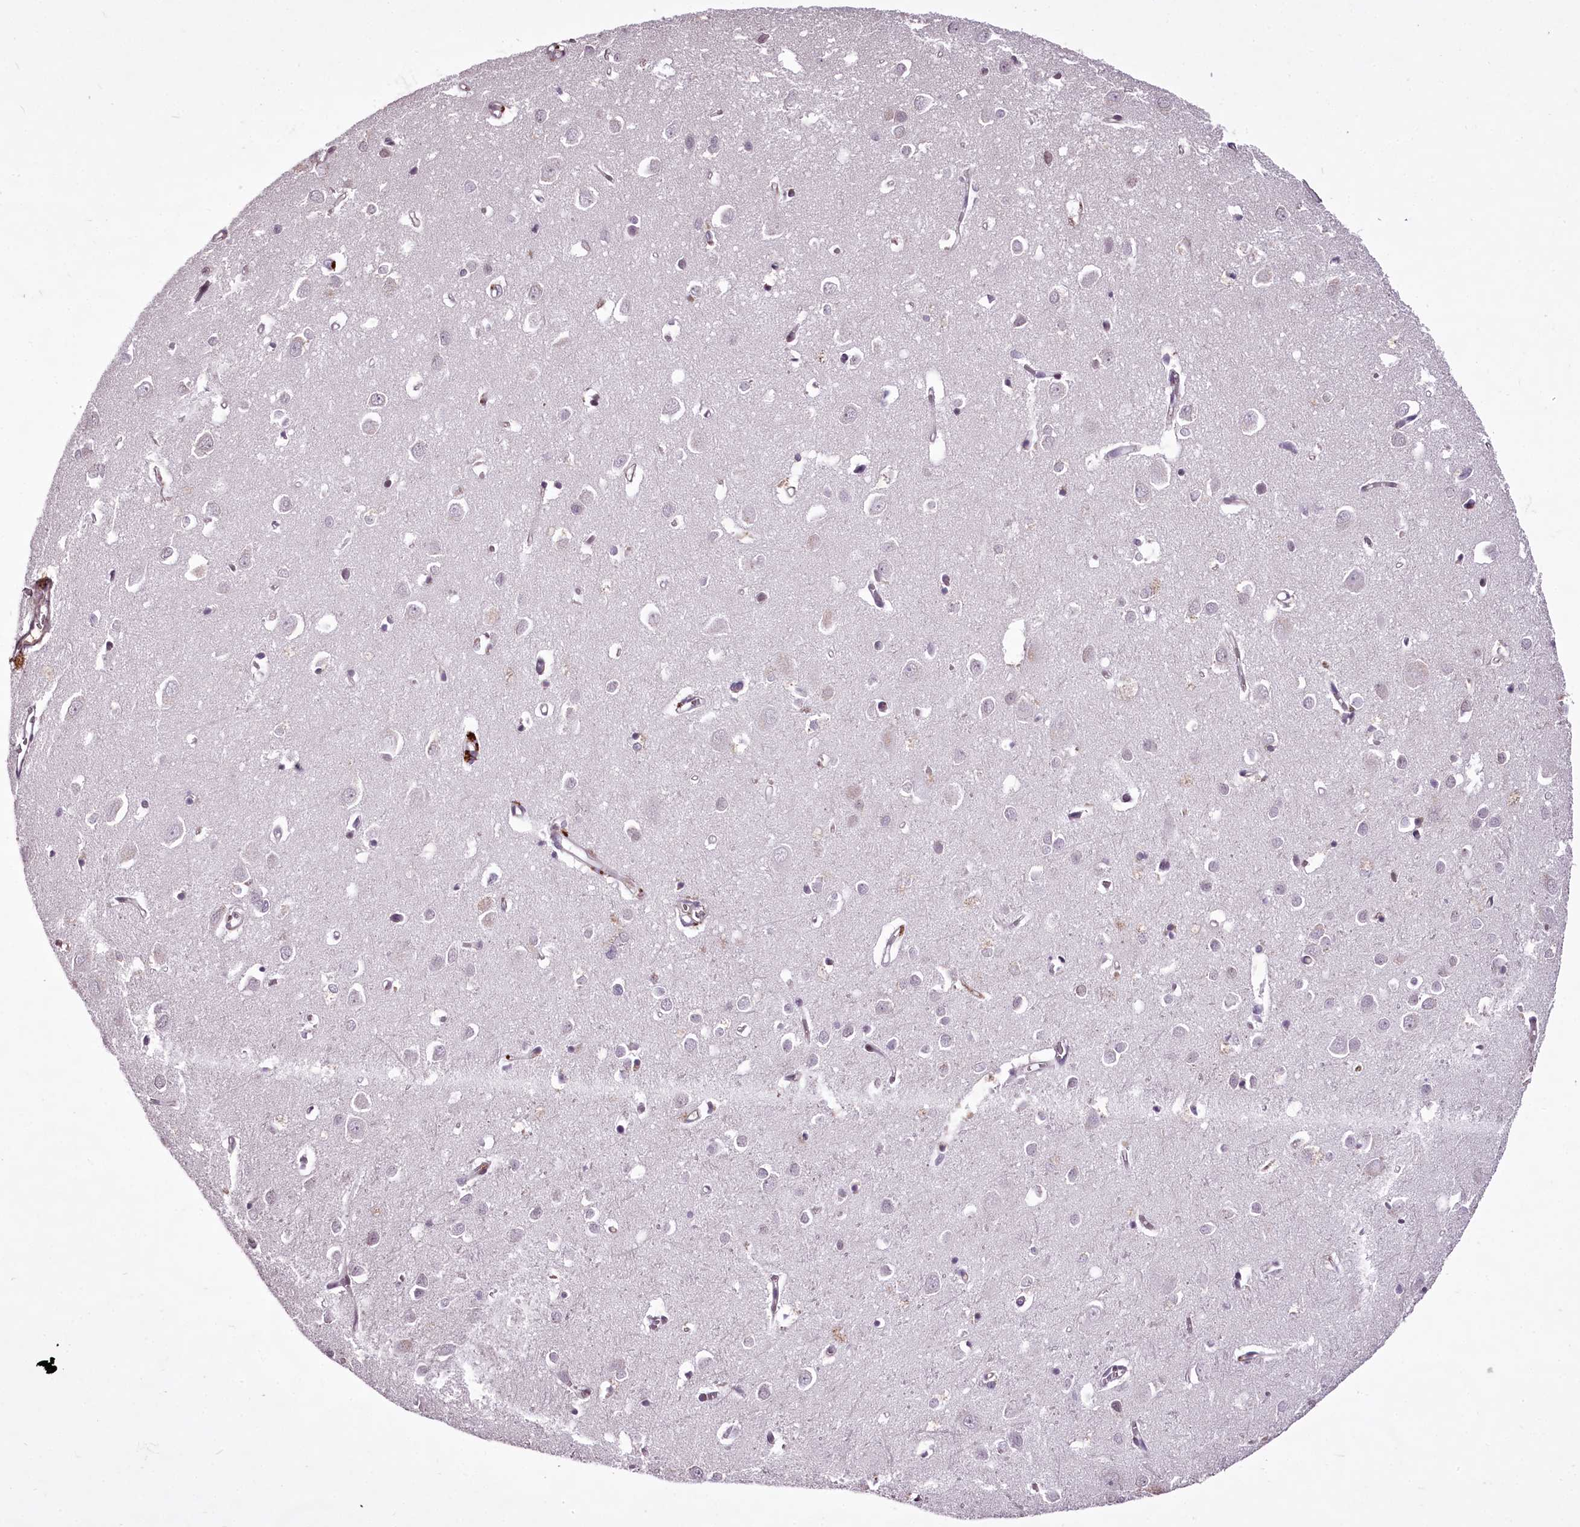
{"staining": {"intensity": "negative", "quantity": "none", "location": "none"}, "tissue": "cerebral cortex", "cell_type": "Endothelial cells", "image_type": "normal", "snomed": [{"axis": "morphology", "description": "Normal tissue, NOS"}, {"axis": "topography", "description": "Cerebral cortex"}], "caption": "An image of human cerebral cortex is negative for staining in endothelial cells. (Brightfield microscopy of DAB immunohistochemistry at high magnification).", "gene": "C1orf56", "patient": {"sex": "female", "age": 64}}